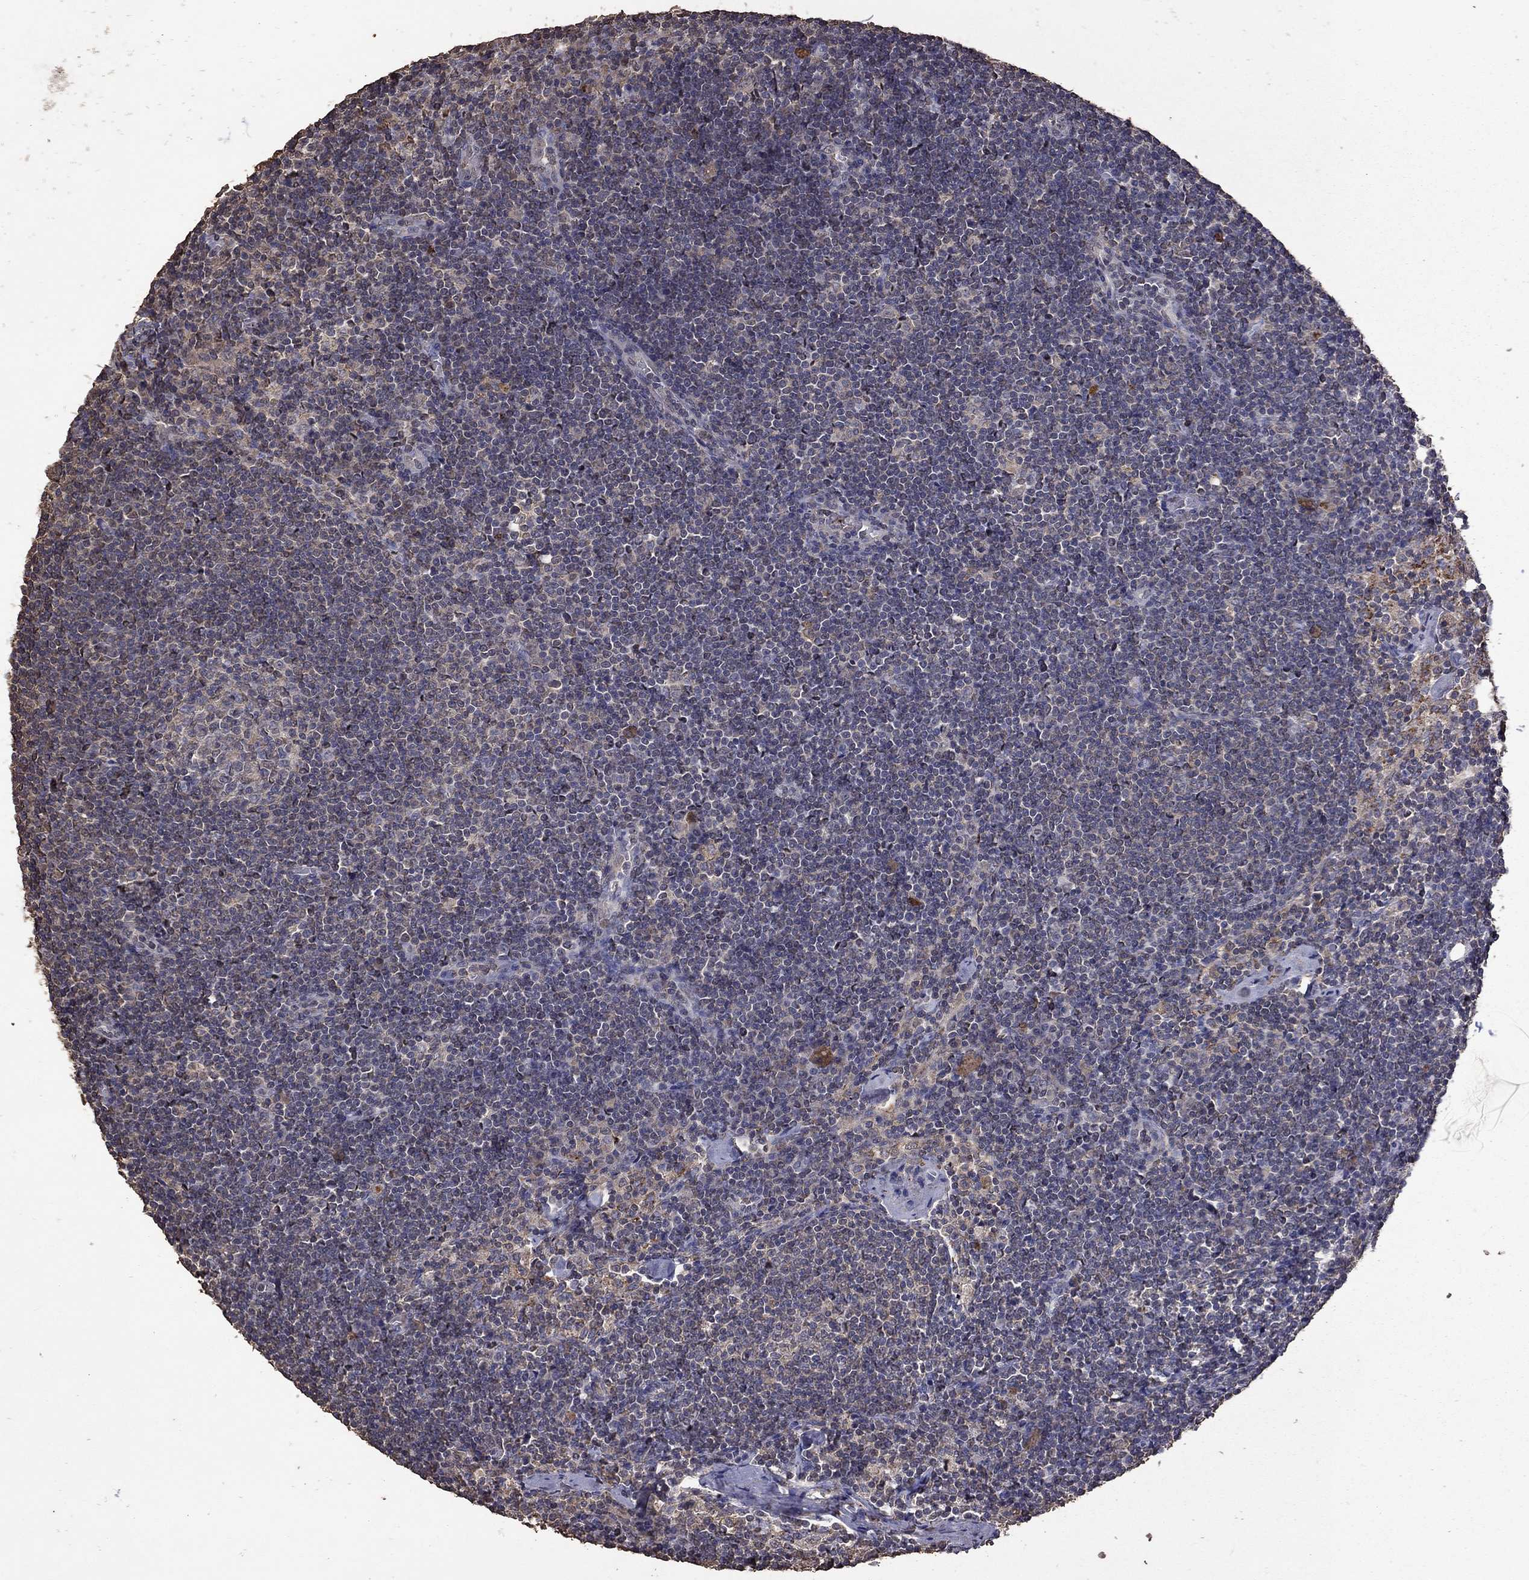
{"staining": {"intensity": "negative", "quantity": "none", "location": "none"}, "tissue": "lymph node", "cell_type": "Germinal center cells", "image_type": "normal", "snomed": [{"axis": "morphology", "description": "Normal tissue, NOS"}, {"axis": "topography", "description": "Lymph node"}], "caption": "Germinal center cells show no significant protein expression in benign lymph node. (Immunohistochemistry, brightfield microscopy, high magnification).", "gene": "SERPINA5", "patient": {"sex": "male", "age": 59}}